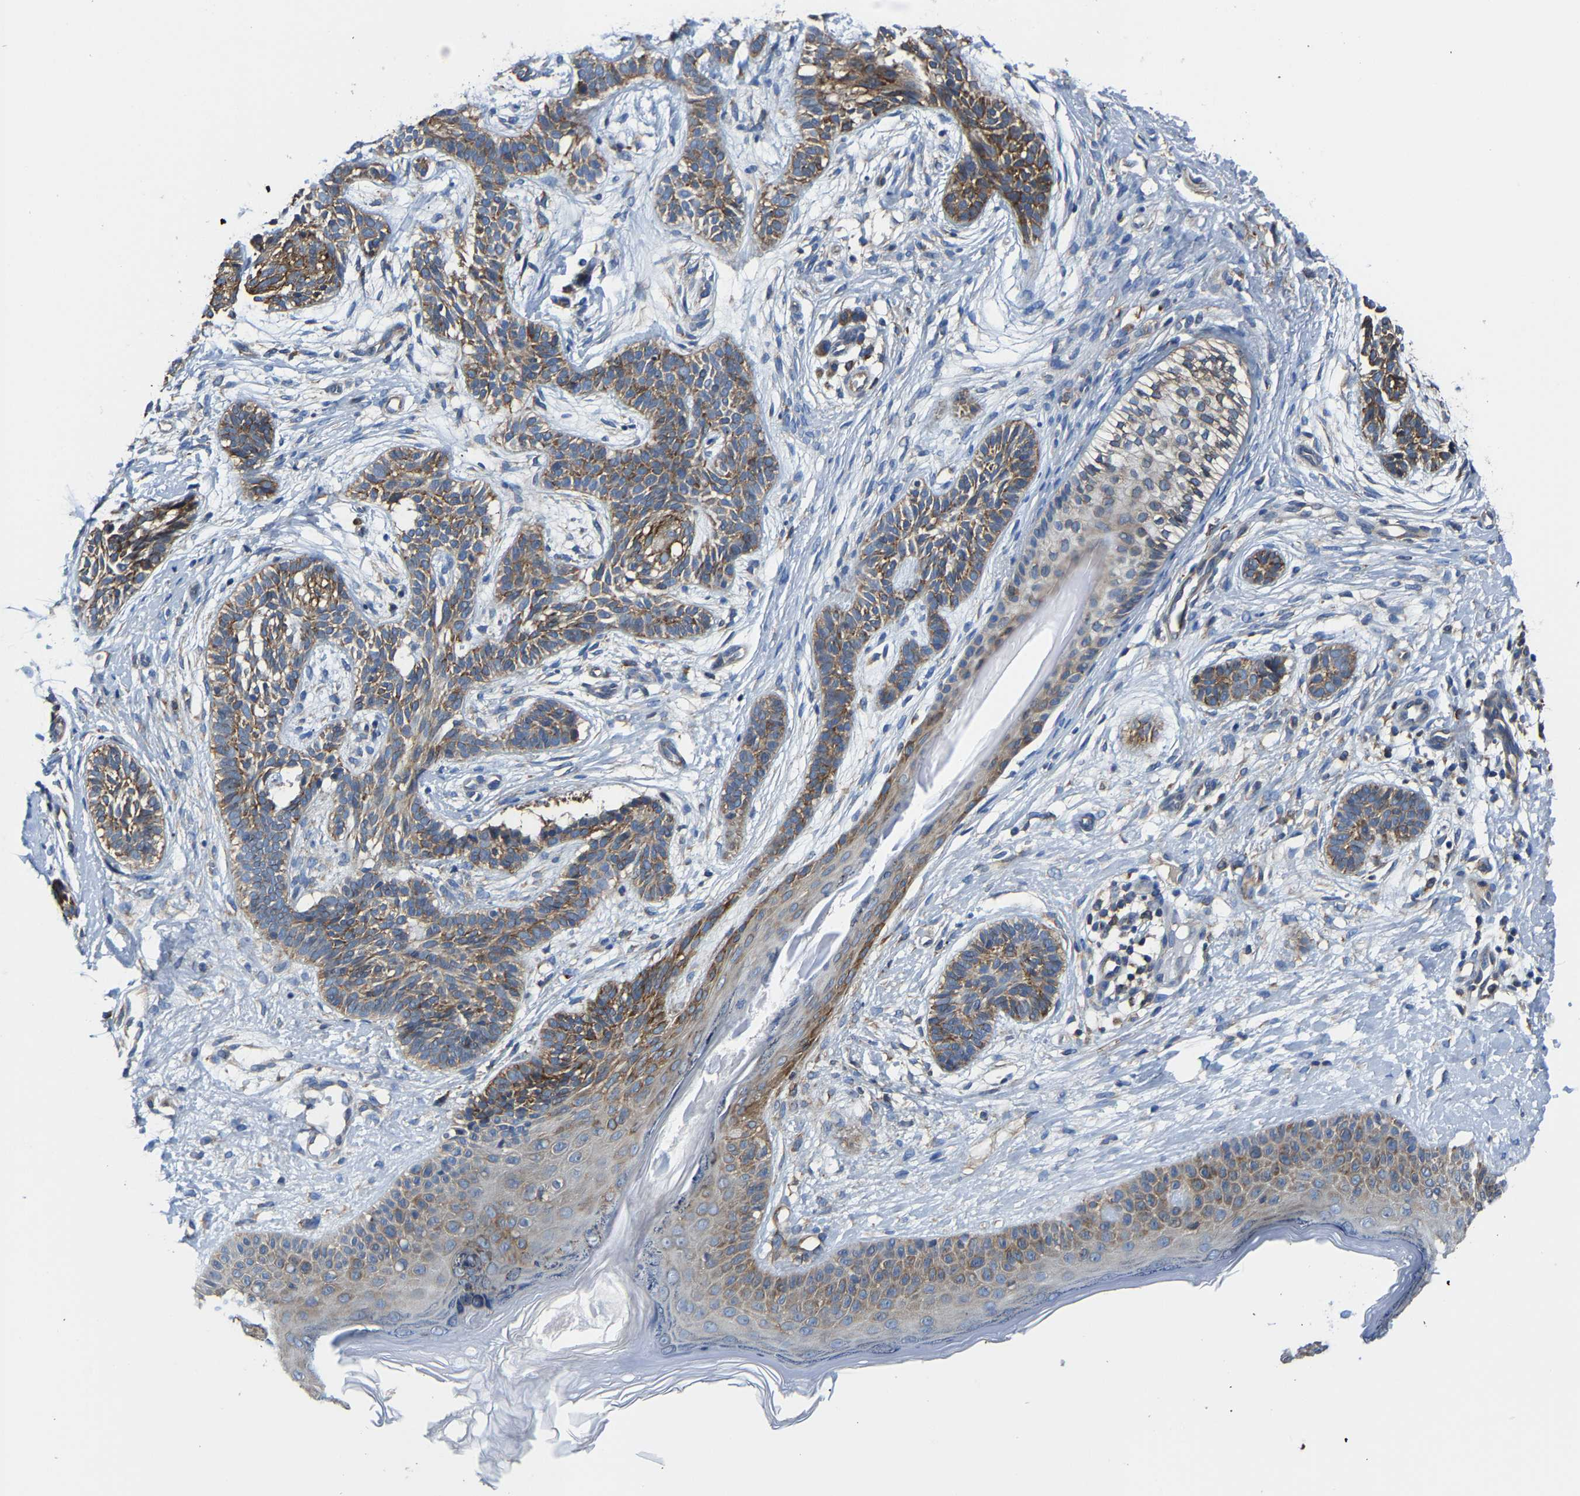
{"staining": {"intensity": "moderate", "quantity": ">75%", "location": "cytoplasmic/membranous"}, "tissue": "skin cancer", "cell_type": "Tumor cells", "image_type": "cancer", "snomed": [{"axis": "morphology", "description": "Normal tissue, NOS"}, {"axis": "morphology", "description": "Basal cell carcinoma"}, {"axis": "topography", "description": "Skin"}], "caption": "Protein expression analysis of skin cancer (basal cell carcinoma) demonstrates moderate cytoplasmic/membranous staining in about >75% of tumor cells. The protein is shown in brown color, while the nuclei are stained blue.", "gene": "G3BP2", "patient": {"sex": "male", "age": 63}}